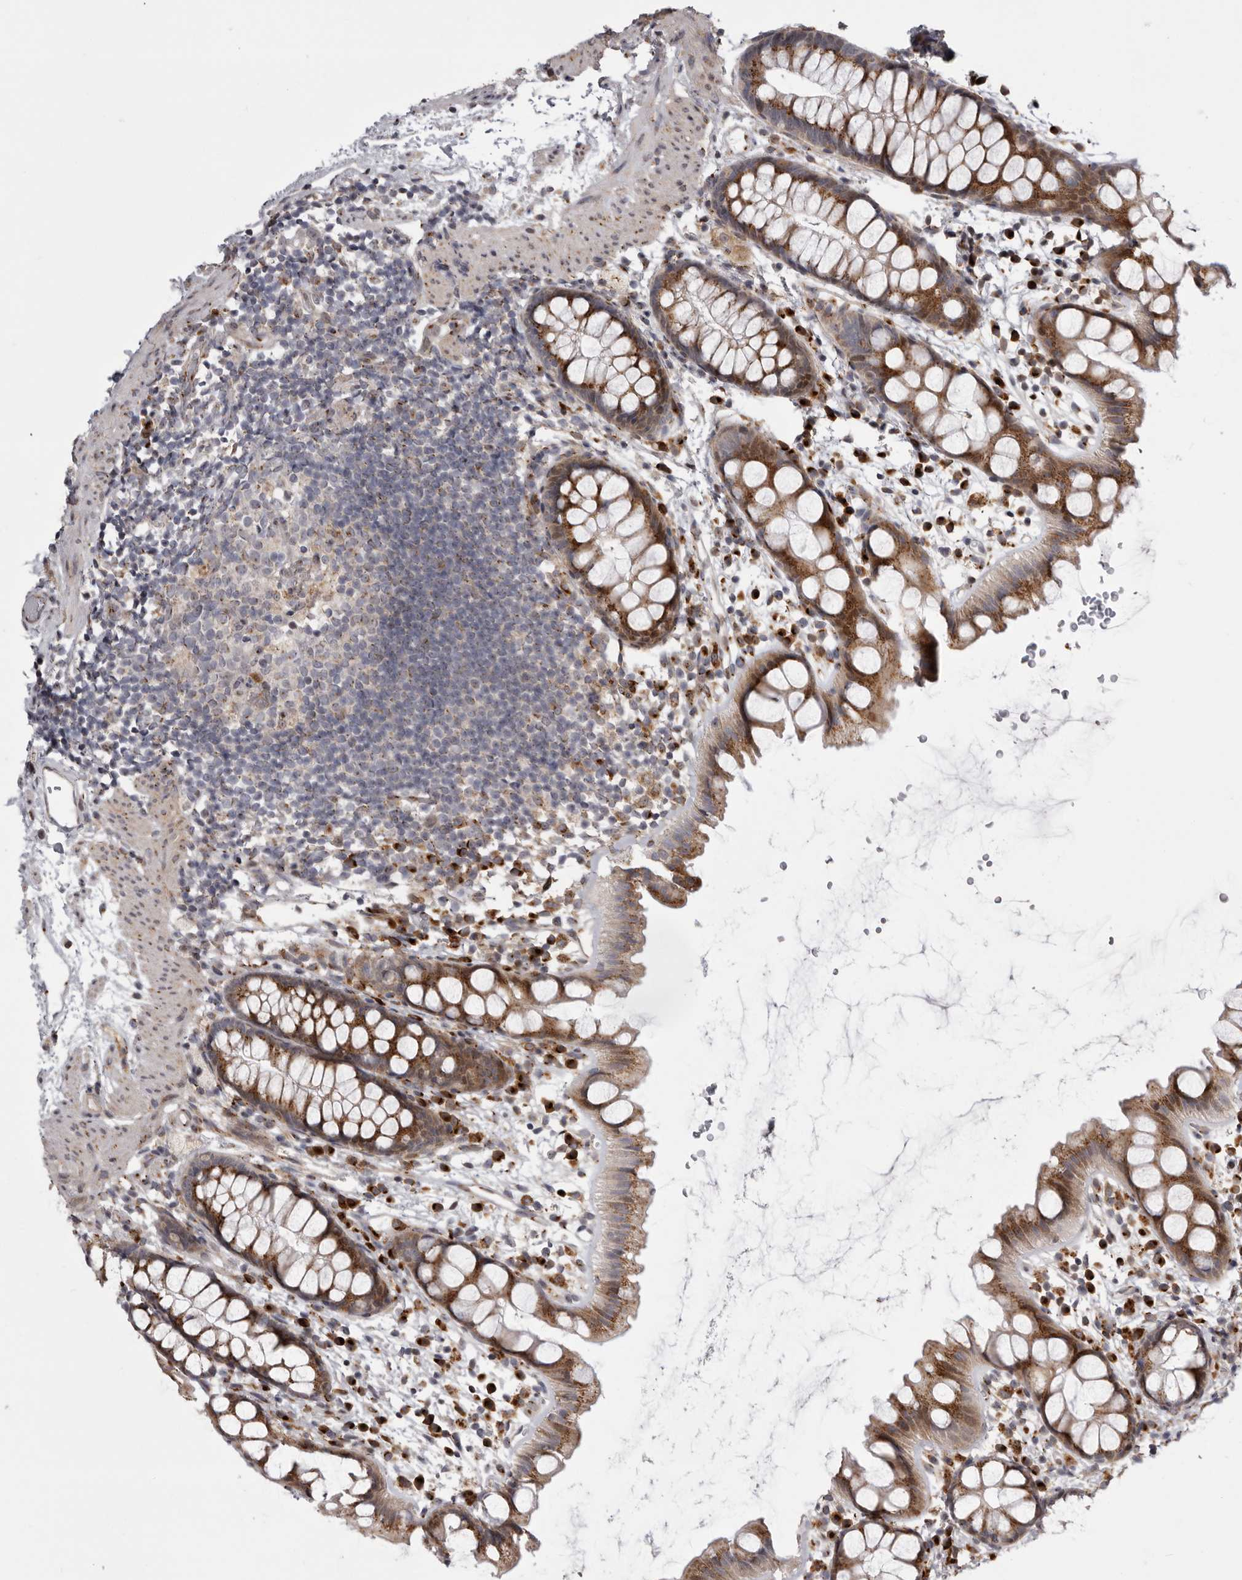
{"staining": {"intensity": "moderate", "quantity": ">75%", "location": "cytoplasmic/membranous"}, "tissue": "rectum", "cell_type": "Glandular cells", "image_type": "normal", "snomed": [{"axis": "morphology", "description": "Normal tissue, NOS"}, {"axis": "topography", "description": "Rectum"}], "caption": "Immunohistochemistry (IHC) image of normal rectum: human rectum stained using immunohistochemistry (IHC) displays medium levels of moderate protein expression localized specifically in the cytoplasmic/membranous of glandular cells, appearing as a cytoplasmic/membranous brown color.", "gene": "WDR47", "patient": {"sex": "female", "age": 65}}